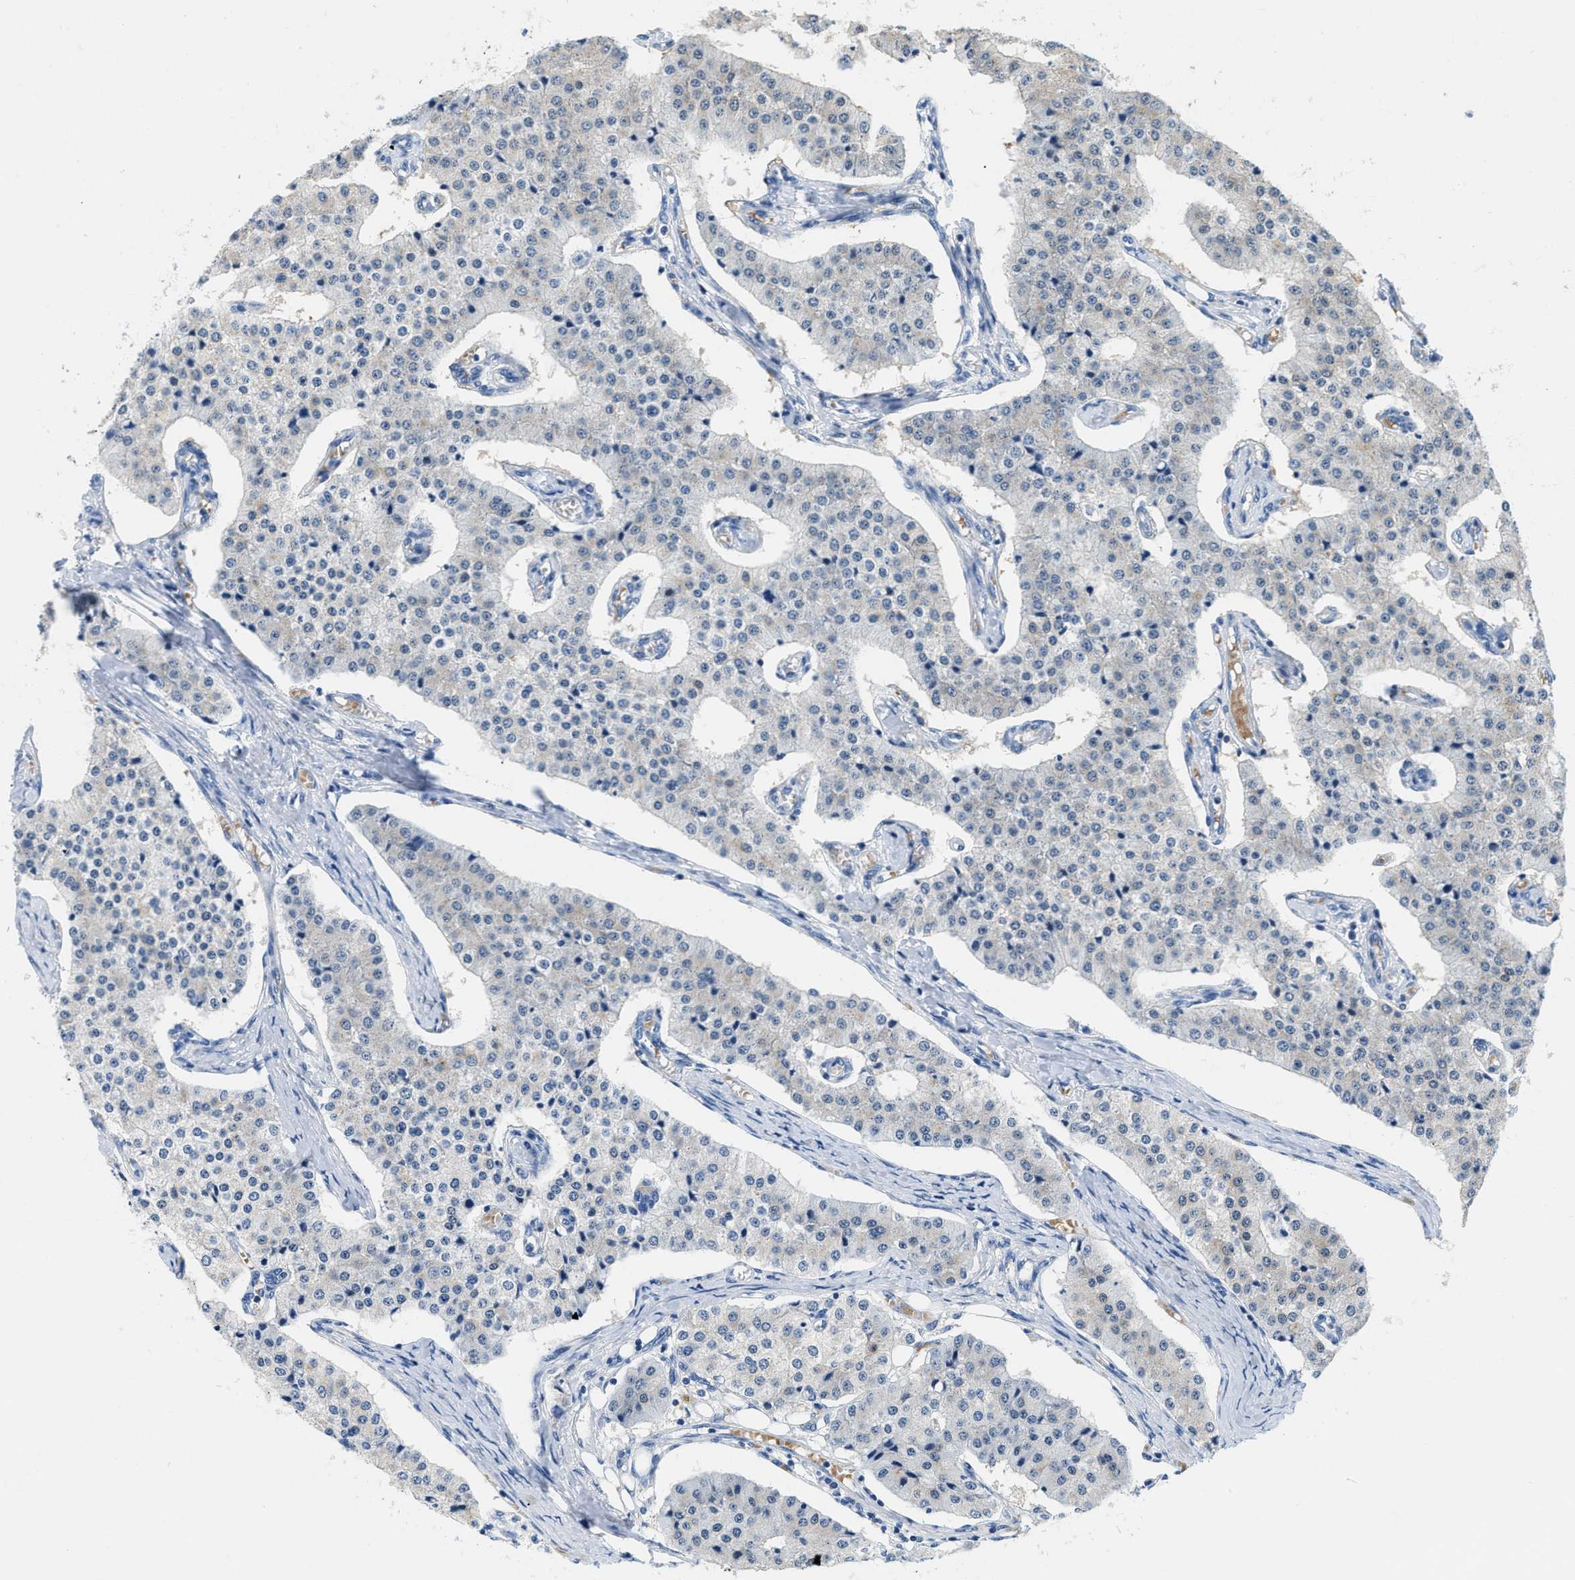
{"staining": {"intensity": "negative", "quantity": "none", "location": "none"}, "tissue": "carcinoid", "cell_type": "Tumor cells", "image_type": "cancer", "snomed": [{"axis": "morphology", "description": "Carcinoid, malignant, NOS"}, {"axis": "topography", "description": "Colon"}], "caption": "The micrograph shows no significant expression in tumor cells of carcinoid. (Brightfield microscopy of DAB (3,3'-diaminobenzidine) IHC at high magnification).", "gene": "BPGM", "patient": {"sex": "female", "age": 52}}